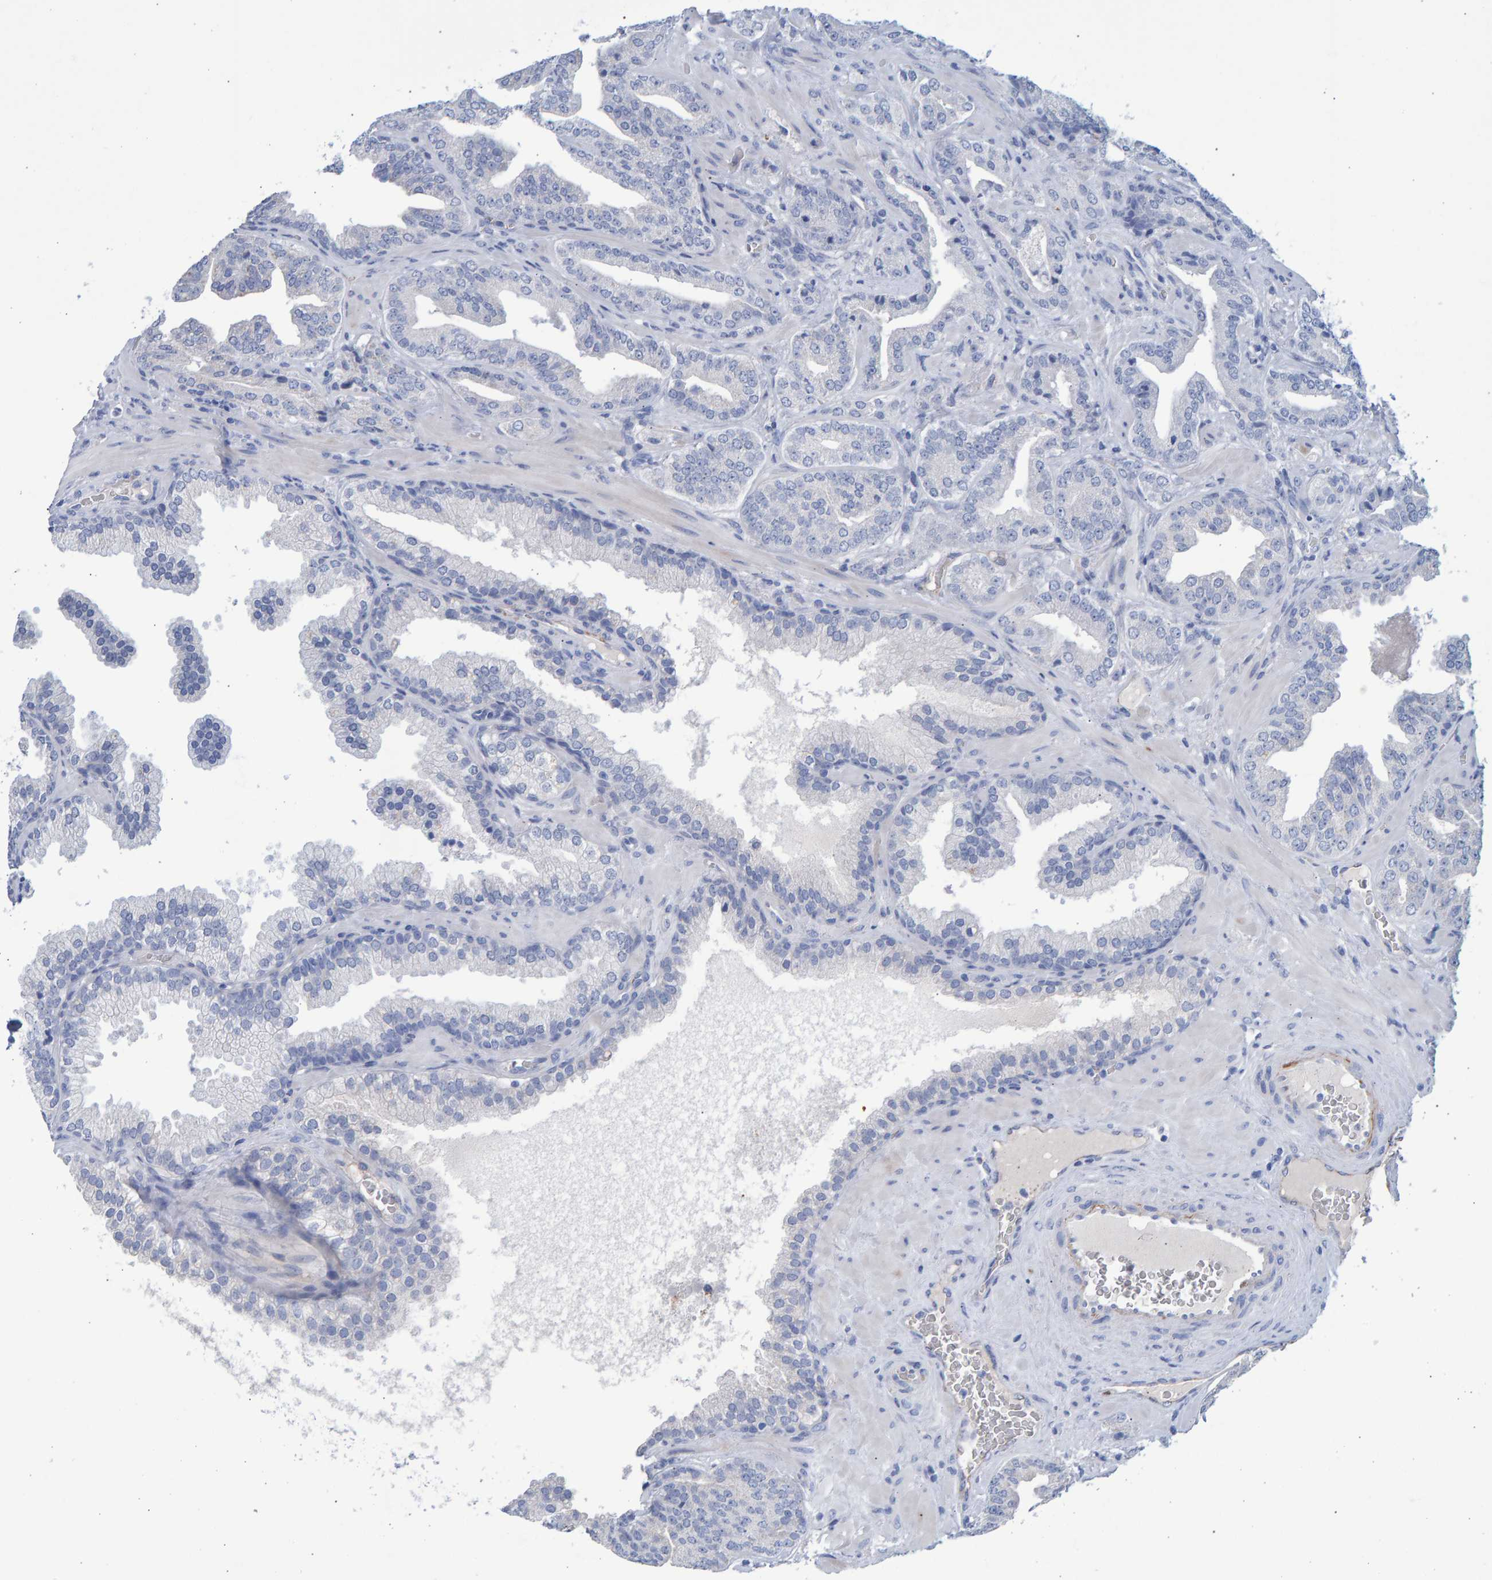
{"staining": {"intensity": "negative", "quantity": "none", "location": "none"}, "tissue": "prostate cancer", "cell_type": "Tumor cells", "image_type": "cancer", "snomed": [{"axis": "morphology", "description": "Adenocarcinoma, Low grade"}, {"axis": "topography", "description": "Prostate"}], "caption": "This is a histopathology image of immunohistochemistry (IHC) staining of prostate cancer, which shows no expression in tumor cells.", "gene": "SLC34A3", "patient": {"sex": "male", "age": 62}}